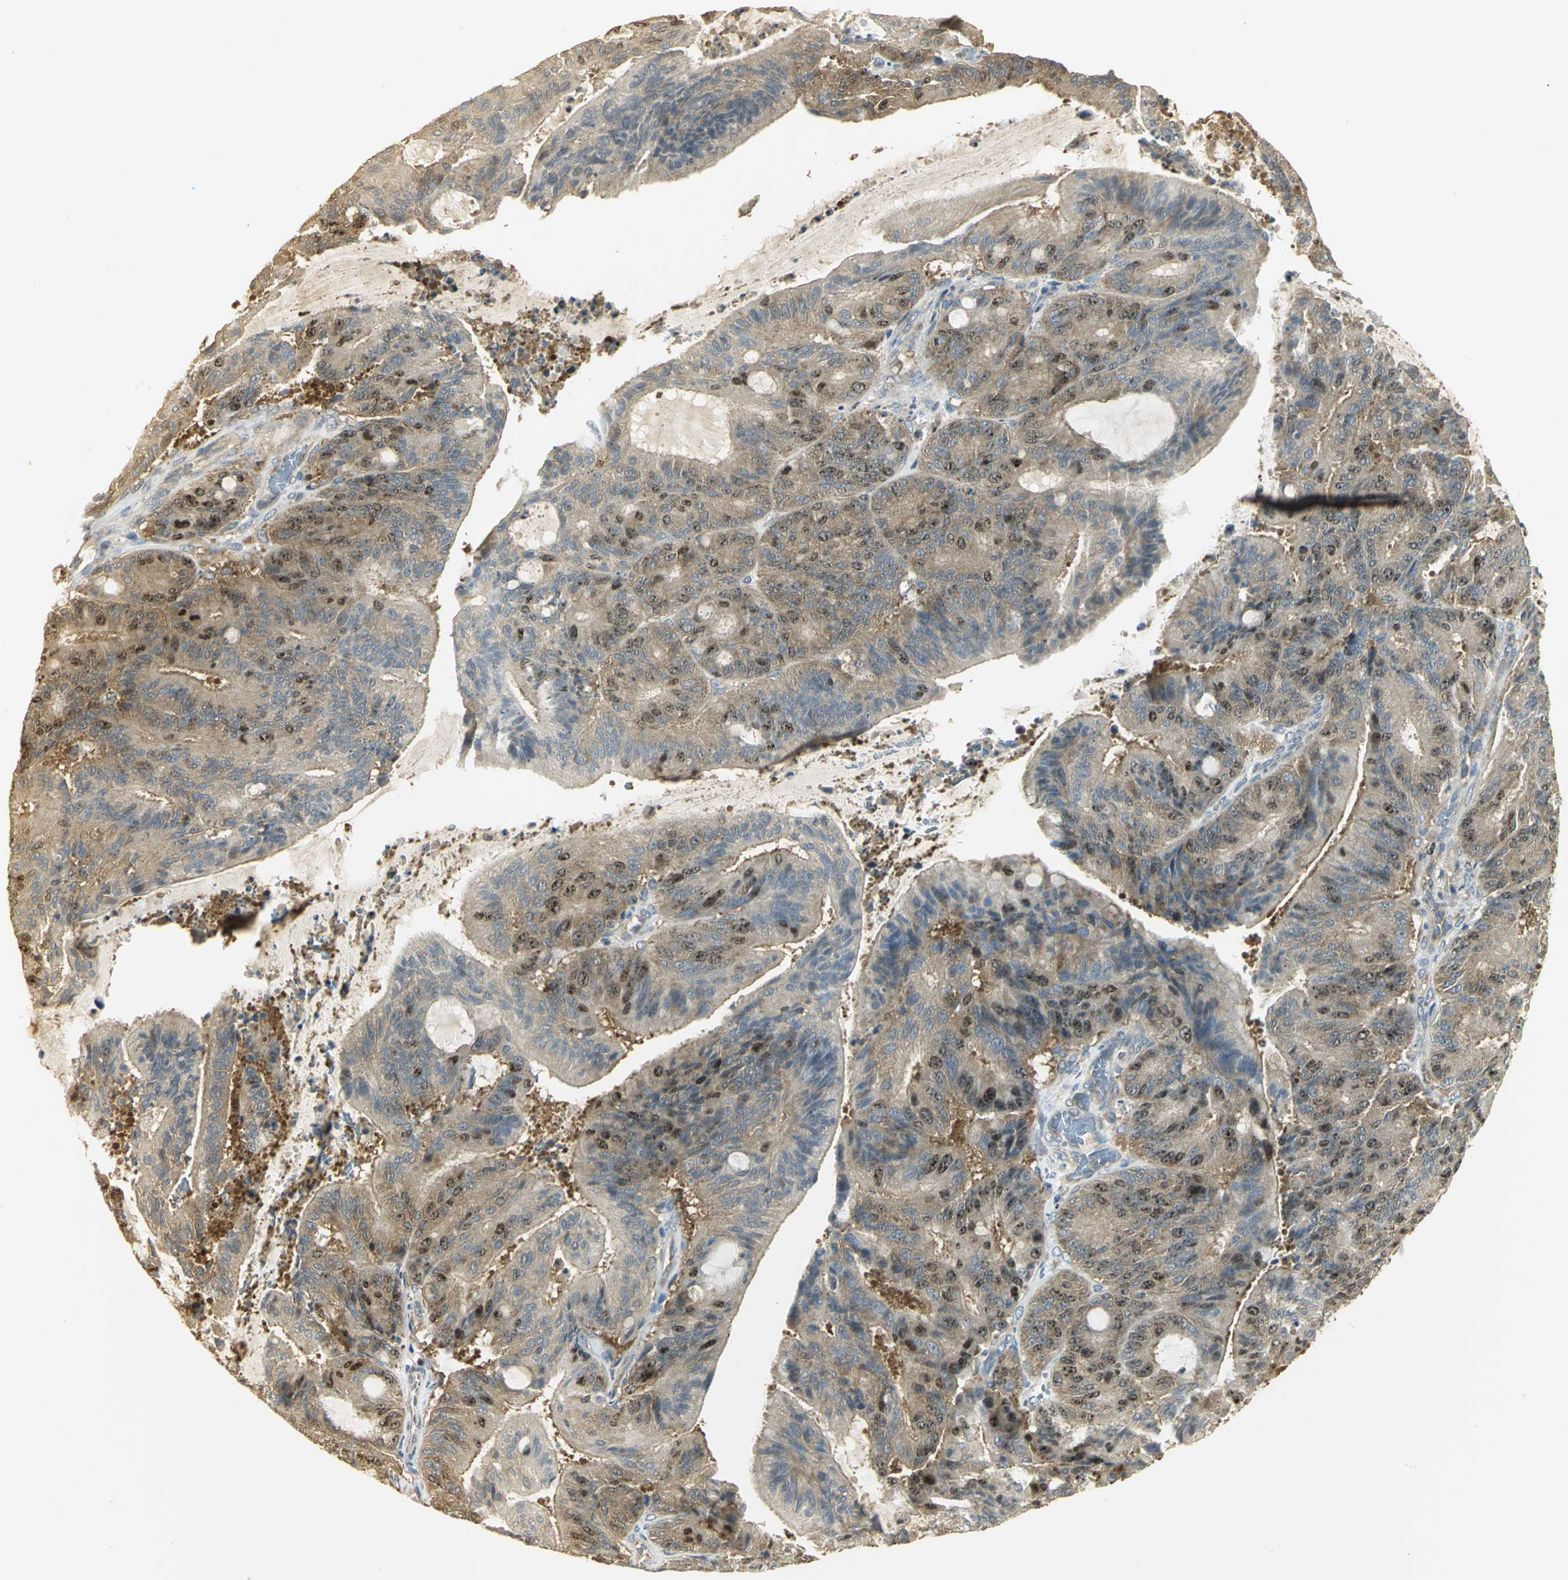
{"staining": {"intensity": "strong", "quantity": ">75%", "location": "cytoplasmic/membranous,nuclear"}, "tissue": "liver cancer", "cell_type": "Tumor cells", "image_type": "cancer", "snomed": [{"axis": "morphology", "description": "Cholangiocarcinoma"}, {"axis": "topography", "description": "Liver"}], "caption": "Protein staining of liver cholangiocarcinoma tissue reveals strong cytoplasmic/membranous and nuclear expression in about >75% of tumor cells. (Stains: DAB (3,3'-diaminobenzidine) in brown, nuclei in blue, Microscopy: brightfield microscopy at high magnification).", "gene": "RARS1", "patient": {"sex": "female", "age": 73}}